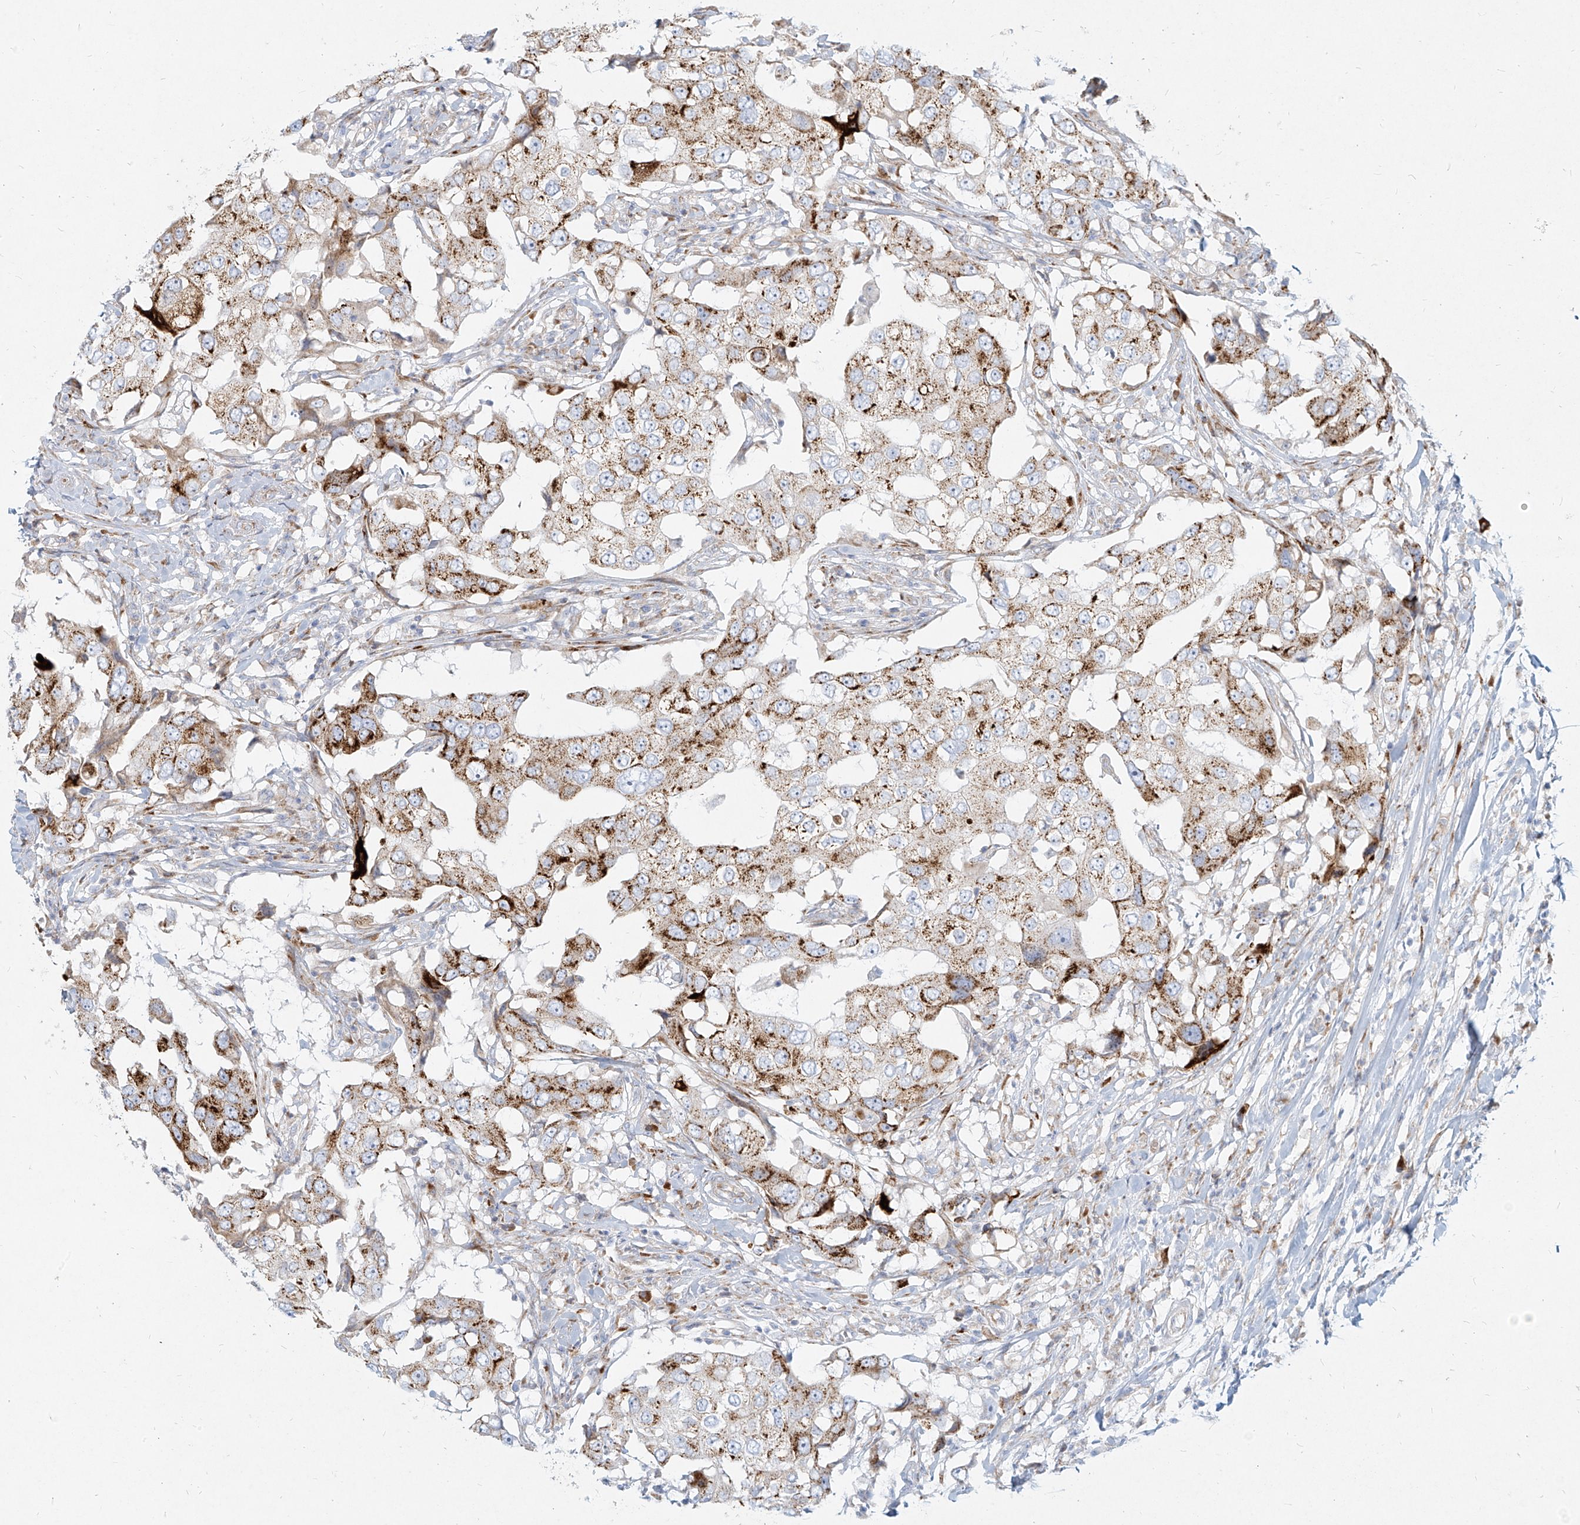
{"staining": {"intensity": "moderate", "quantity": ">75%", "location": "cytoplasmic/membranous"}, "tissue": "breast cancer", "cell_type": "Tumor cells", "image_type": "cancer", "snomed": [{"axis": "morphology", "description": "Duct carcinoma"}, {"axis": "topography", "description": "Breast"}], "caption": "The immunohistochemical stain highlights moderate cytoplasmic/membranous expression in tumor cells of invasive ductal carcinoma (breast) tissue.", "gene": "MTX2", "patient": {"sex": "female", "age": 27}}